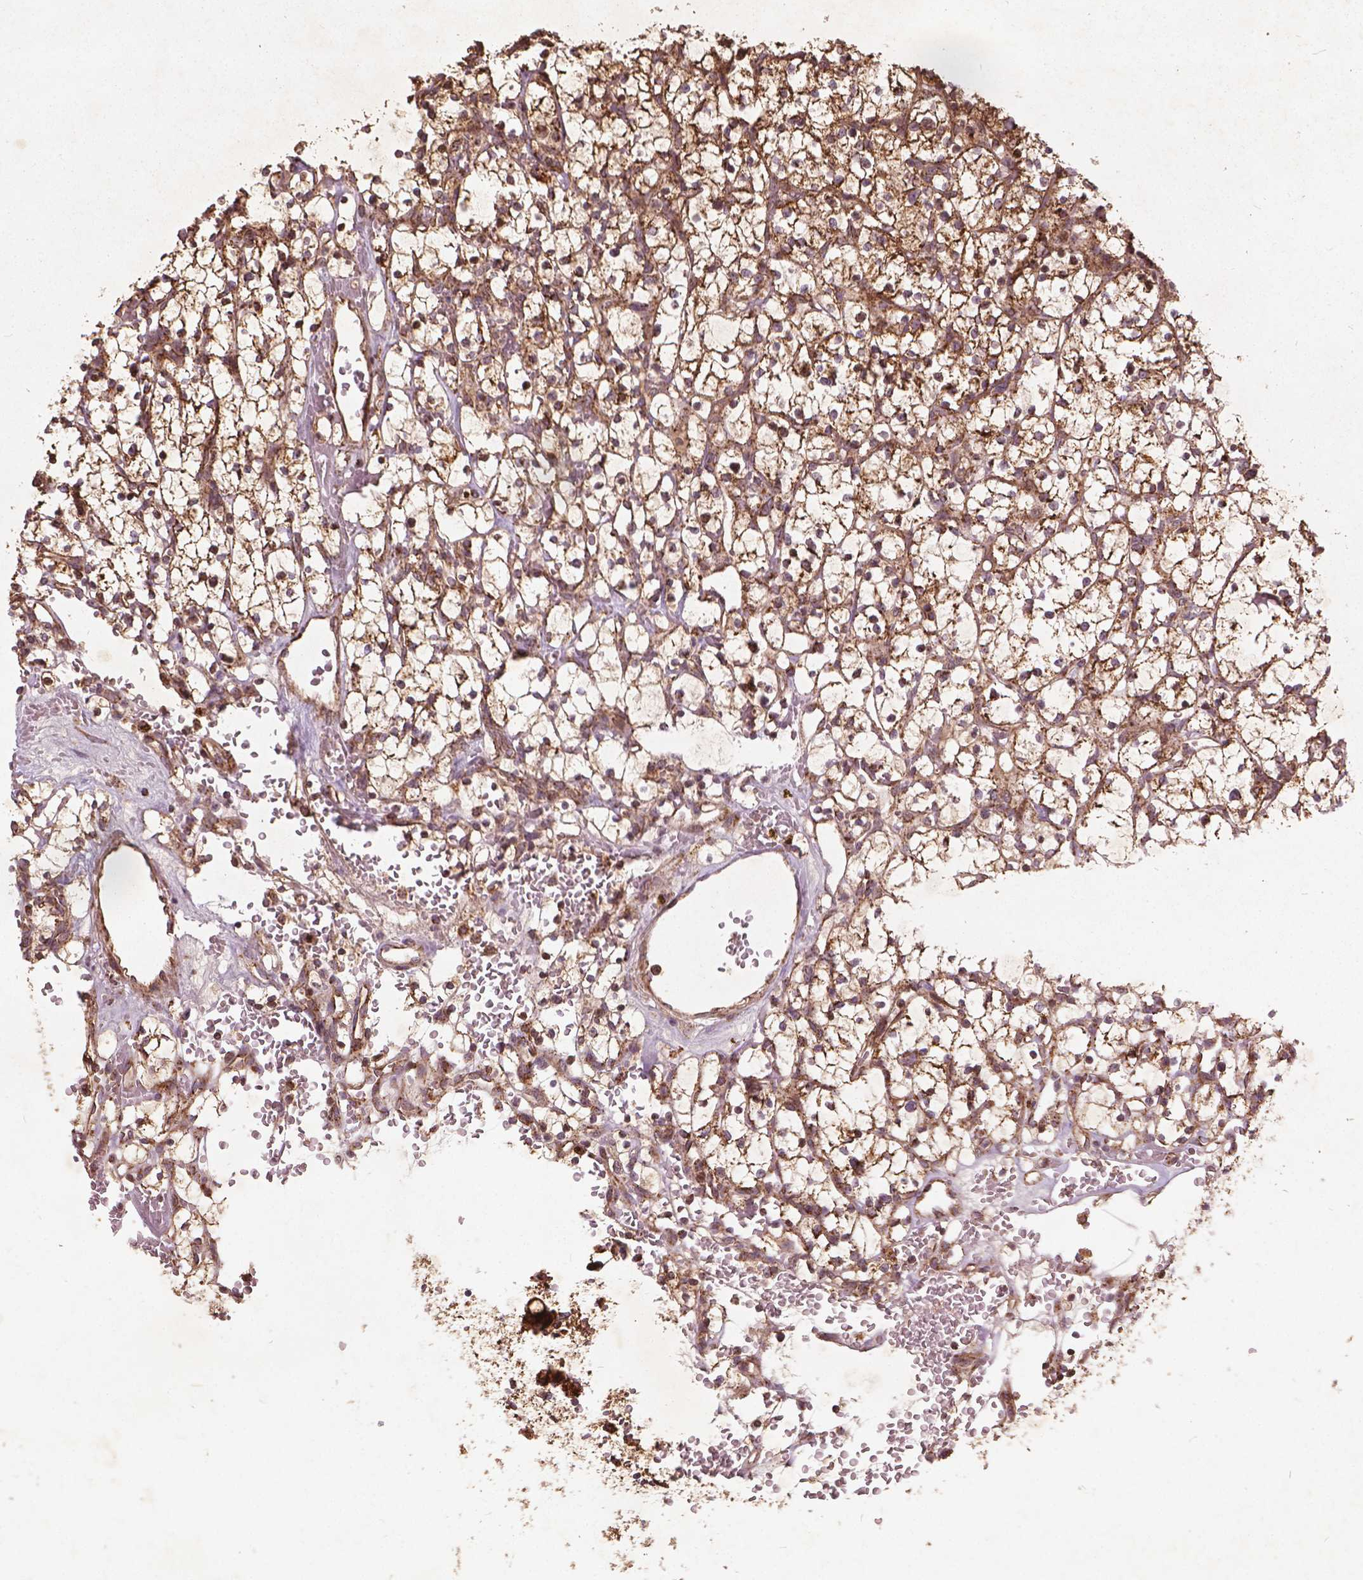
{"staining": {"intensity": "moderate", "quantity": ">75%", "location": "cytoplasmic/membranous"}, "tissue": "renal cancer", "cell_type": "Tumor cells", "image_type": "cancer", "snomed": [{"axis": "morphology", "description": "Adenocarcinoma, NOS"}, {"axis": "topography", "description": "Kidney"}], "caption": "Human renal cancer stained for a protein (brown) reveals moderate cytoplasmic/membranous positive expression in approximately >75% of tumor cells.", "gene": "UBXN2A", "patient": {"sex": "female", "age": 64}}